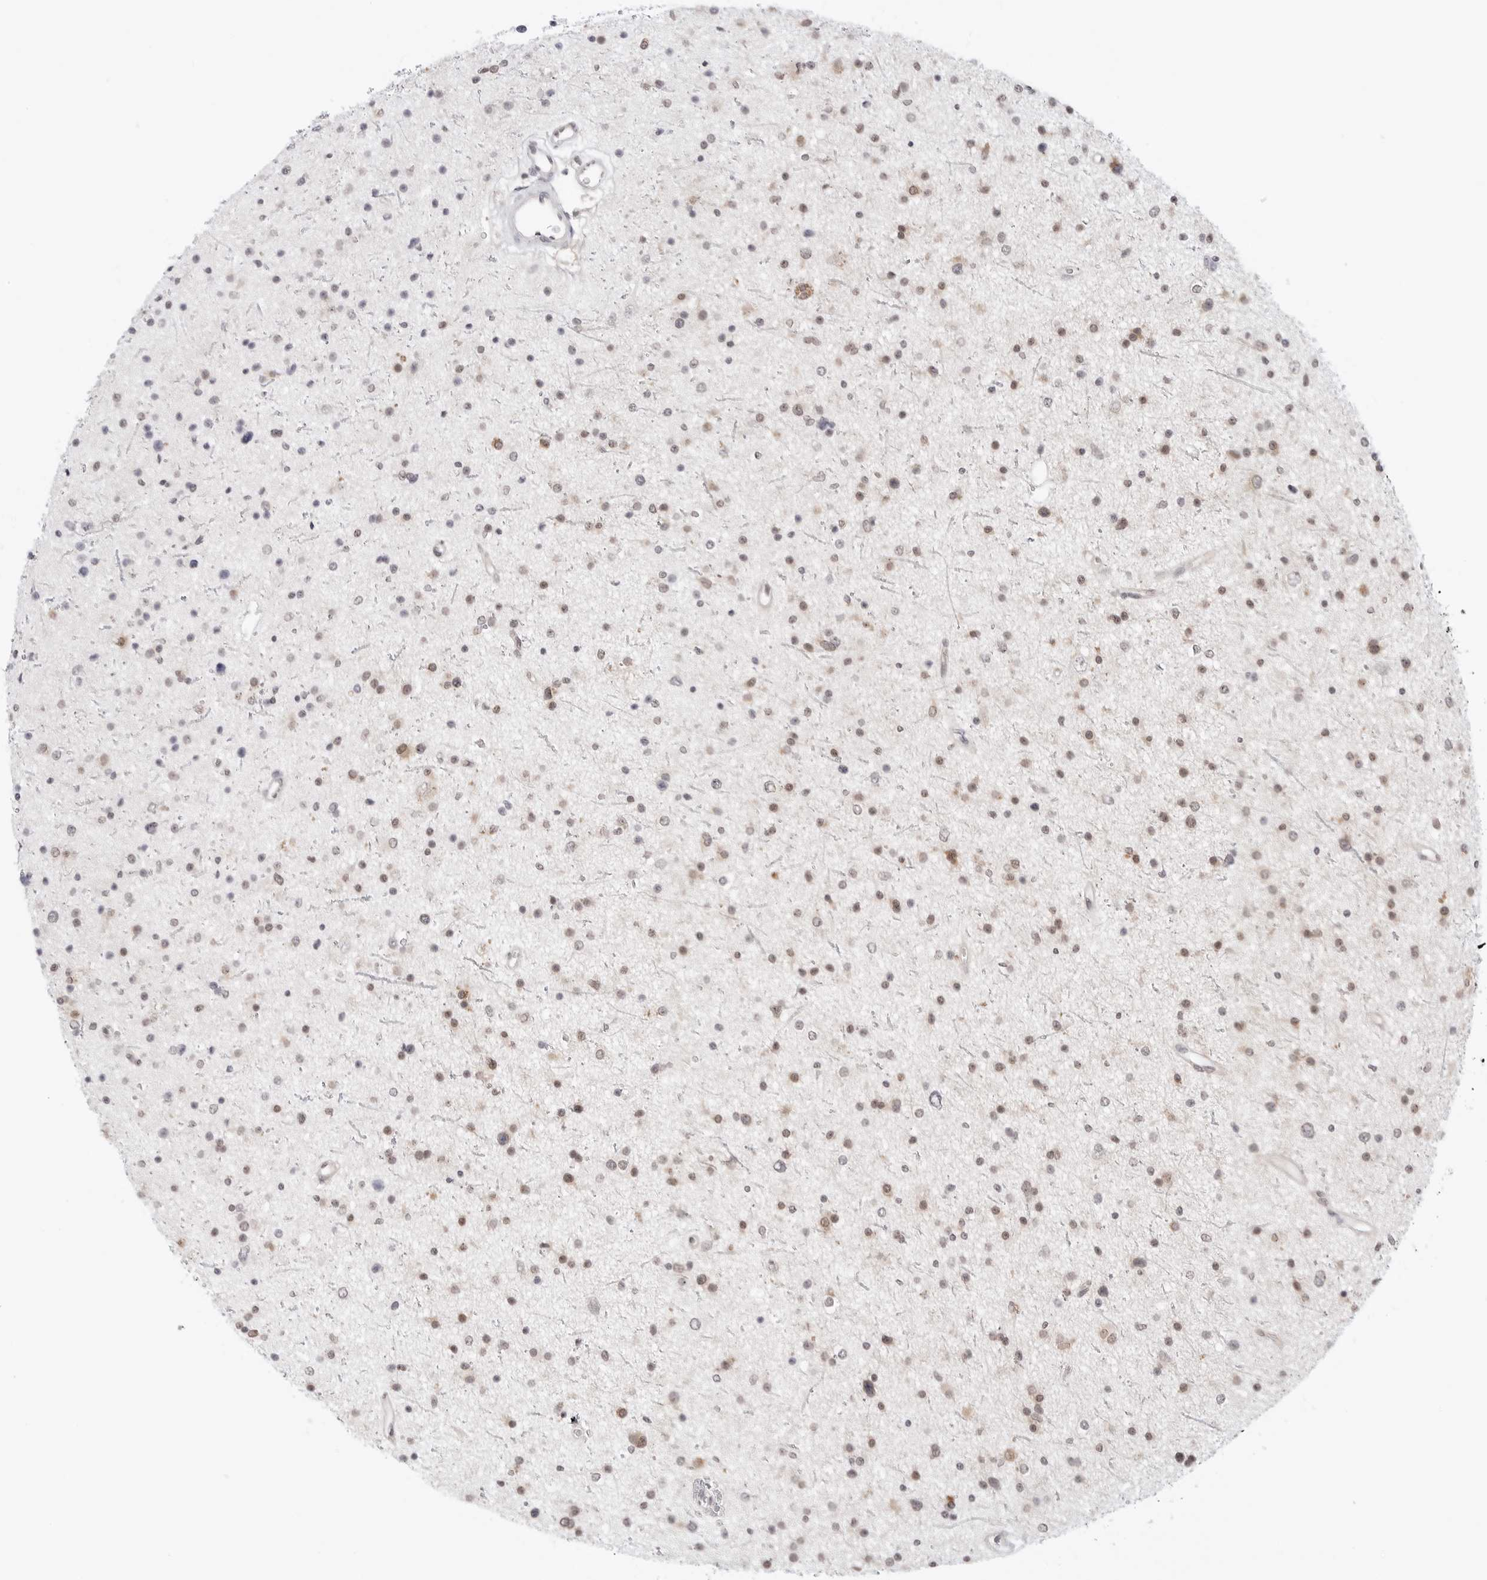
{"staining": {"intensity": "weak", "quantity": "25%-75%", "location": "nuclear"}, "tissue": "glioma", "cell_type": "Tumor cells", "image_type": "cancer", "snomed": [{"axis": "morphology", "description": "Glioma, malignant, Low grade"}, {"axis": "topography", "description": "Brain"}], "caption": "An image of human glioma stained for a protein demonstrates weak nuclear brown staining in tumor cells.", "gene": "NUDC", "patient": {"sex": "female", "age": 37}}